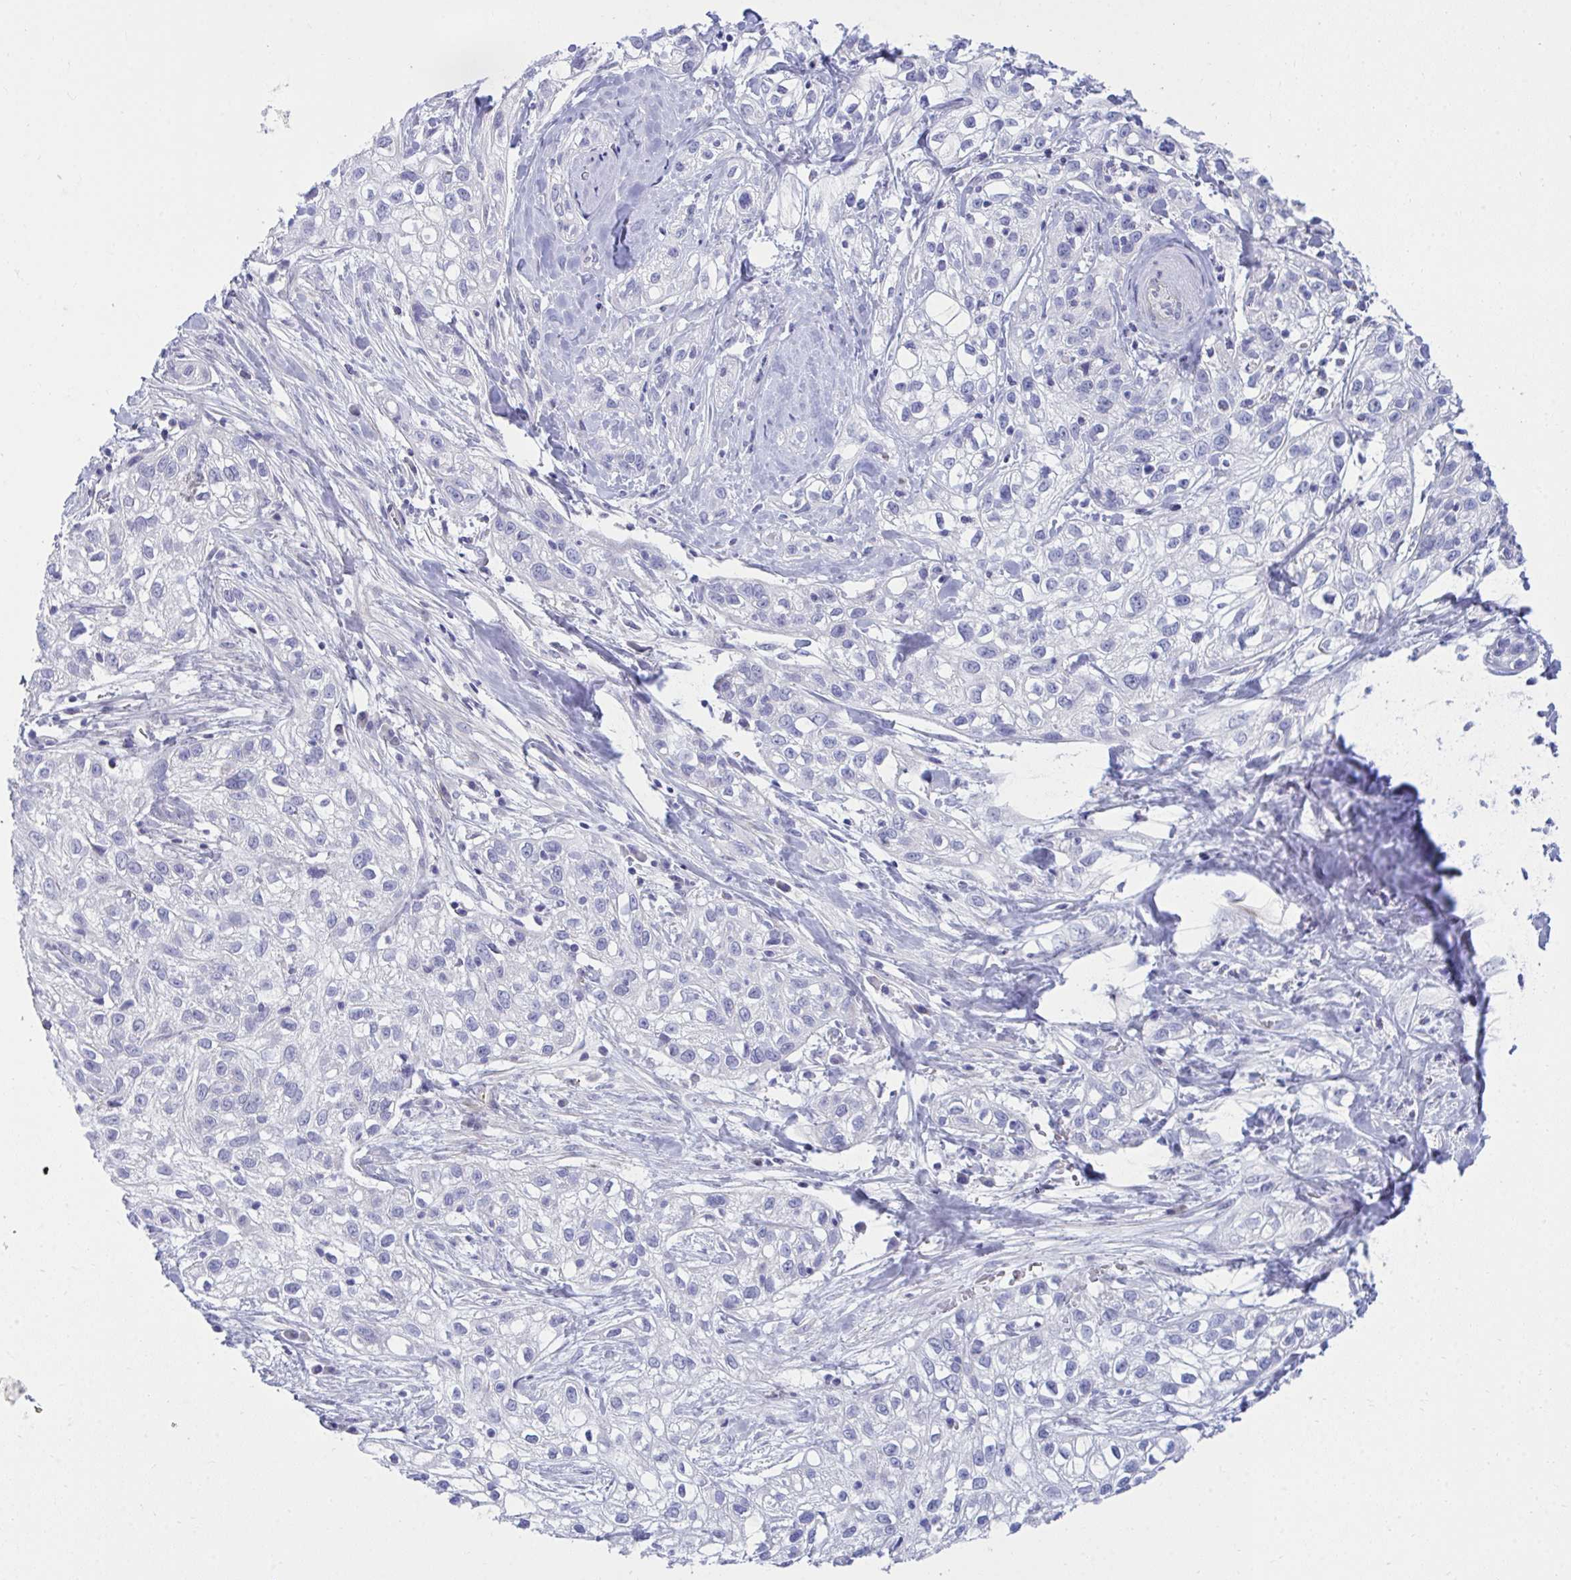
{"staining": {"intensity": "negative", "quantity": "none", "location": "none"}, "tissue": "skin cancer", "cell_type": "Tumor cells", "image_type": "cancer", "snomed": [{"axis": "morphology", "description": "Squamous cell carcinoma, NOS"}, {"axis": "topography", "description": "Skin"}], "caption": "This is a histopathology image of immunohistochemistry staining of skin cancer (squamous cell carcinoma), which shows no staining in tumor cells. (DAB IHC with hematoxylin counter stain).", "gene": "MED9", "patient": {"sex": "male", "age": 82}}